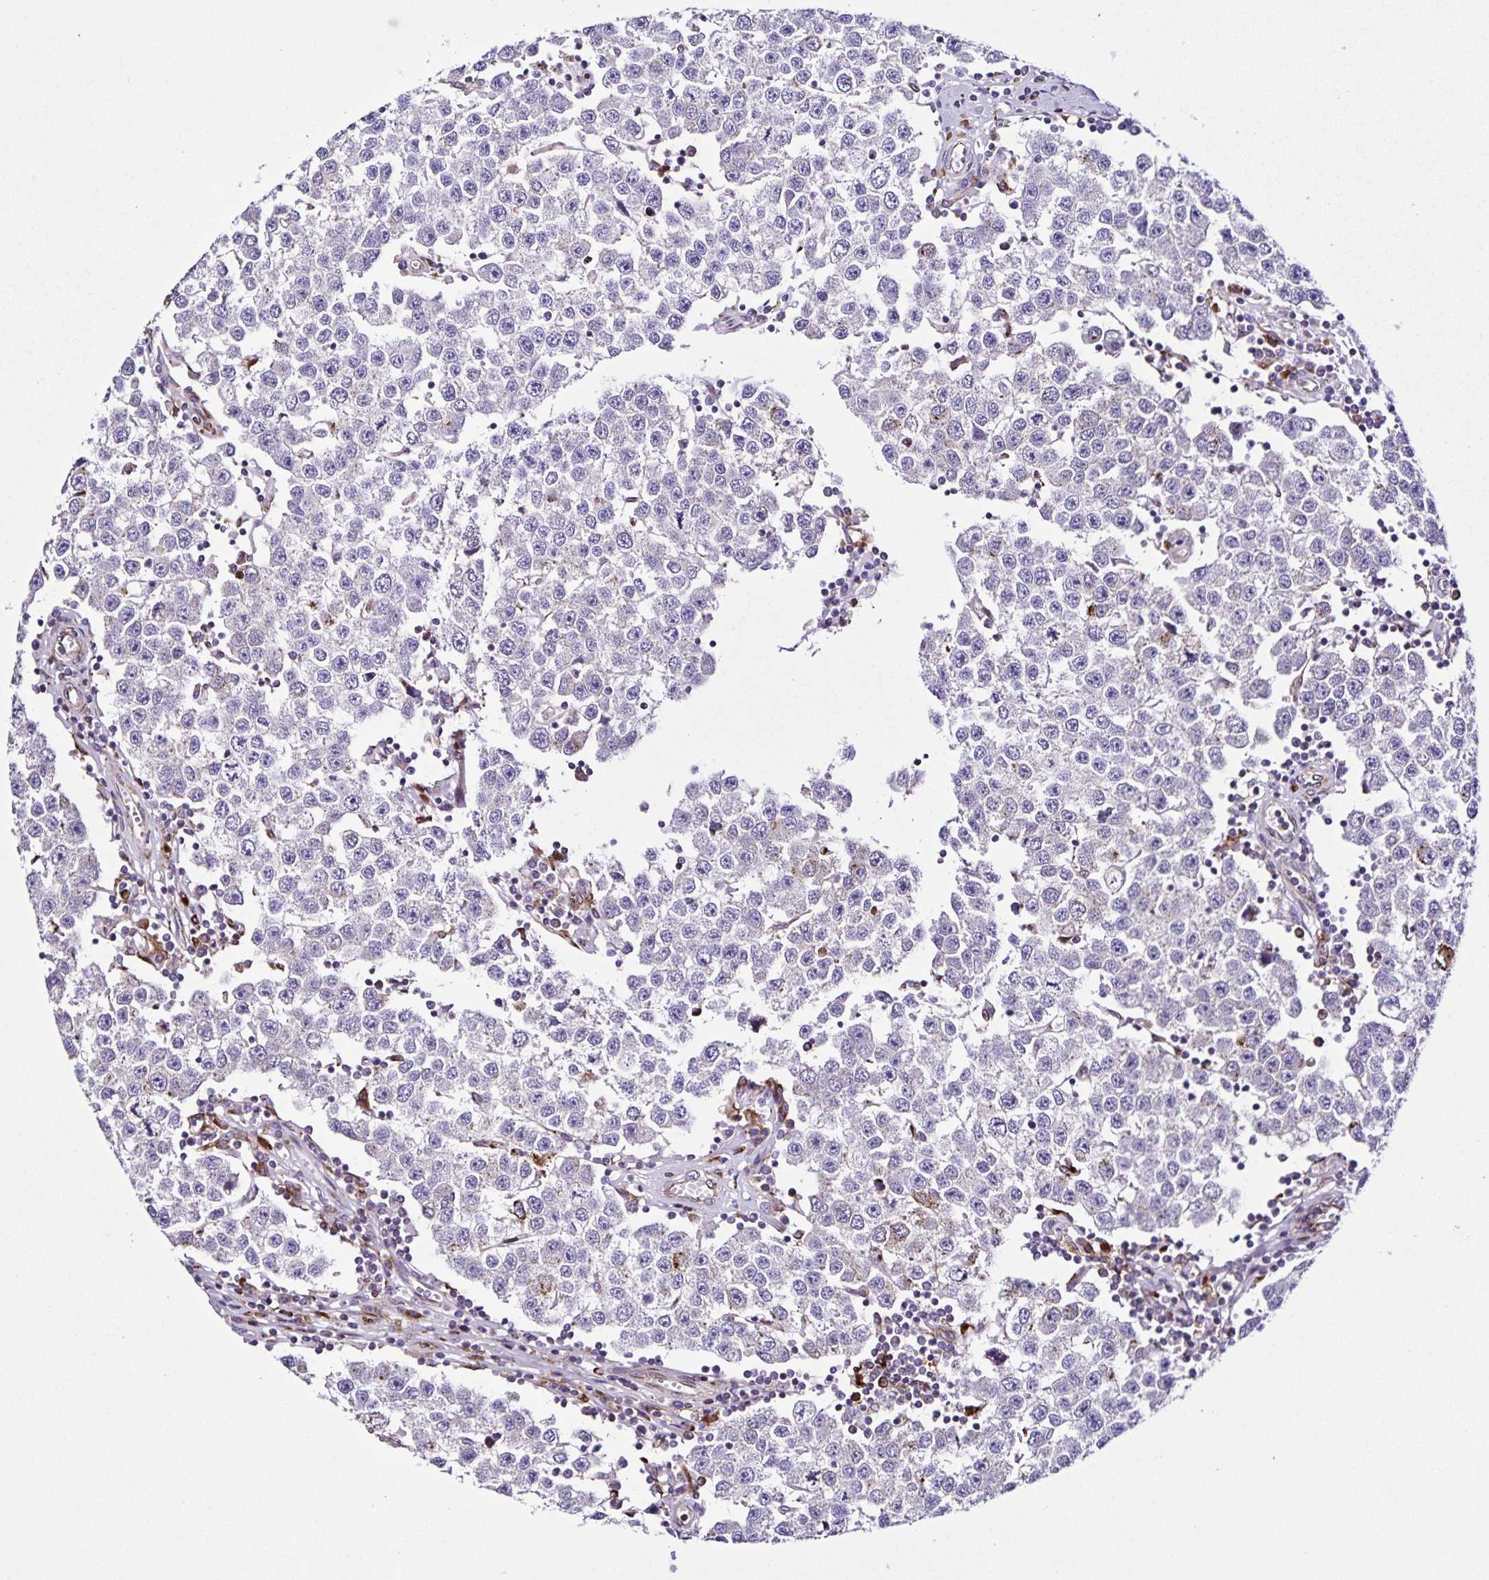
{"staining": {"intensity": "negative", "quantity": "none", "location": "none"}, "tissue": "testis cancer", "cell_type": "Tumor cells", "image_type": "cancer", "snomed": [{"axis": "morphology", "description": "Seminoma, NOS"}, {"axis": "topography", "description": "Testis"}], "caption": "This is an immunohistochemistry image of seminoma (testis). There is no expression in tumor cells.", "gene": "OSBPL5", "patient": {"sex": "male", "age": 34}}